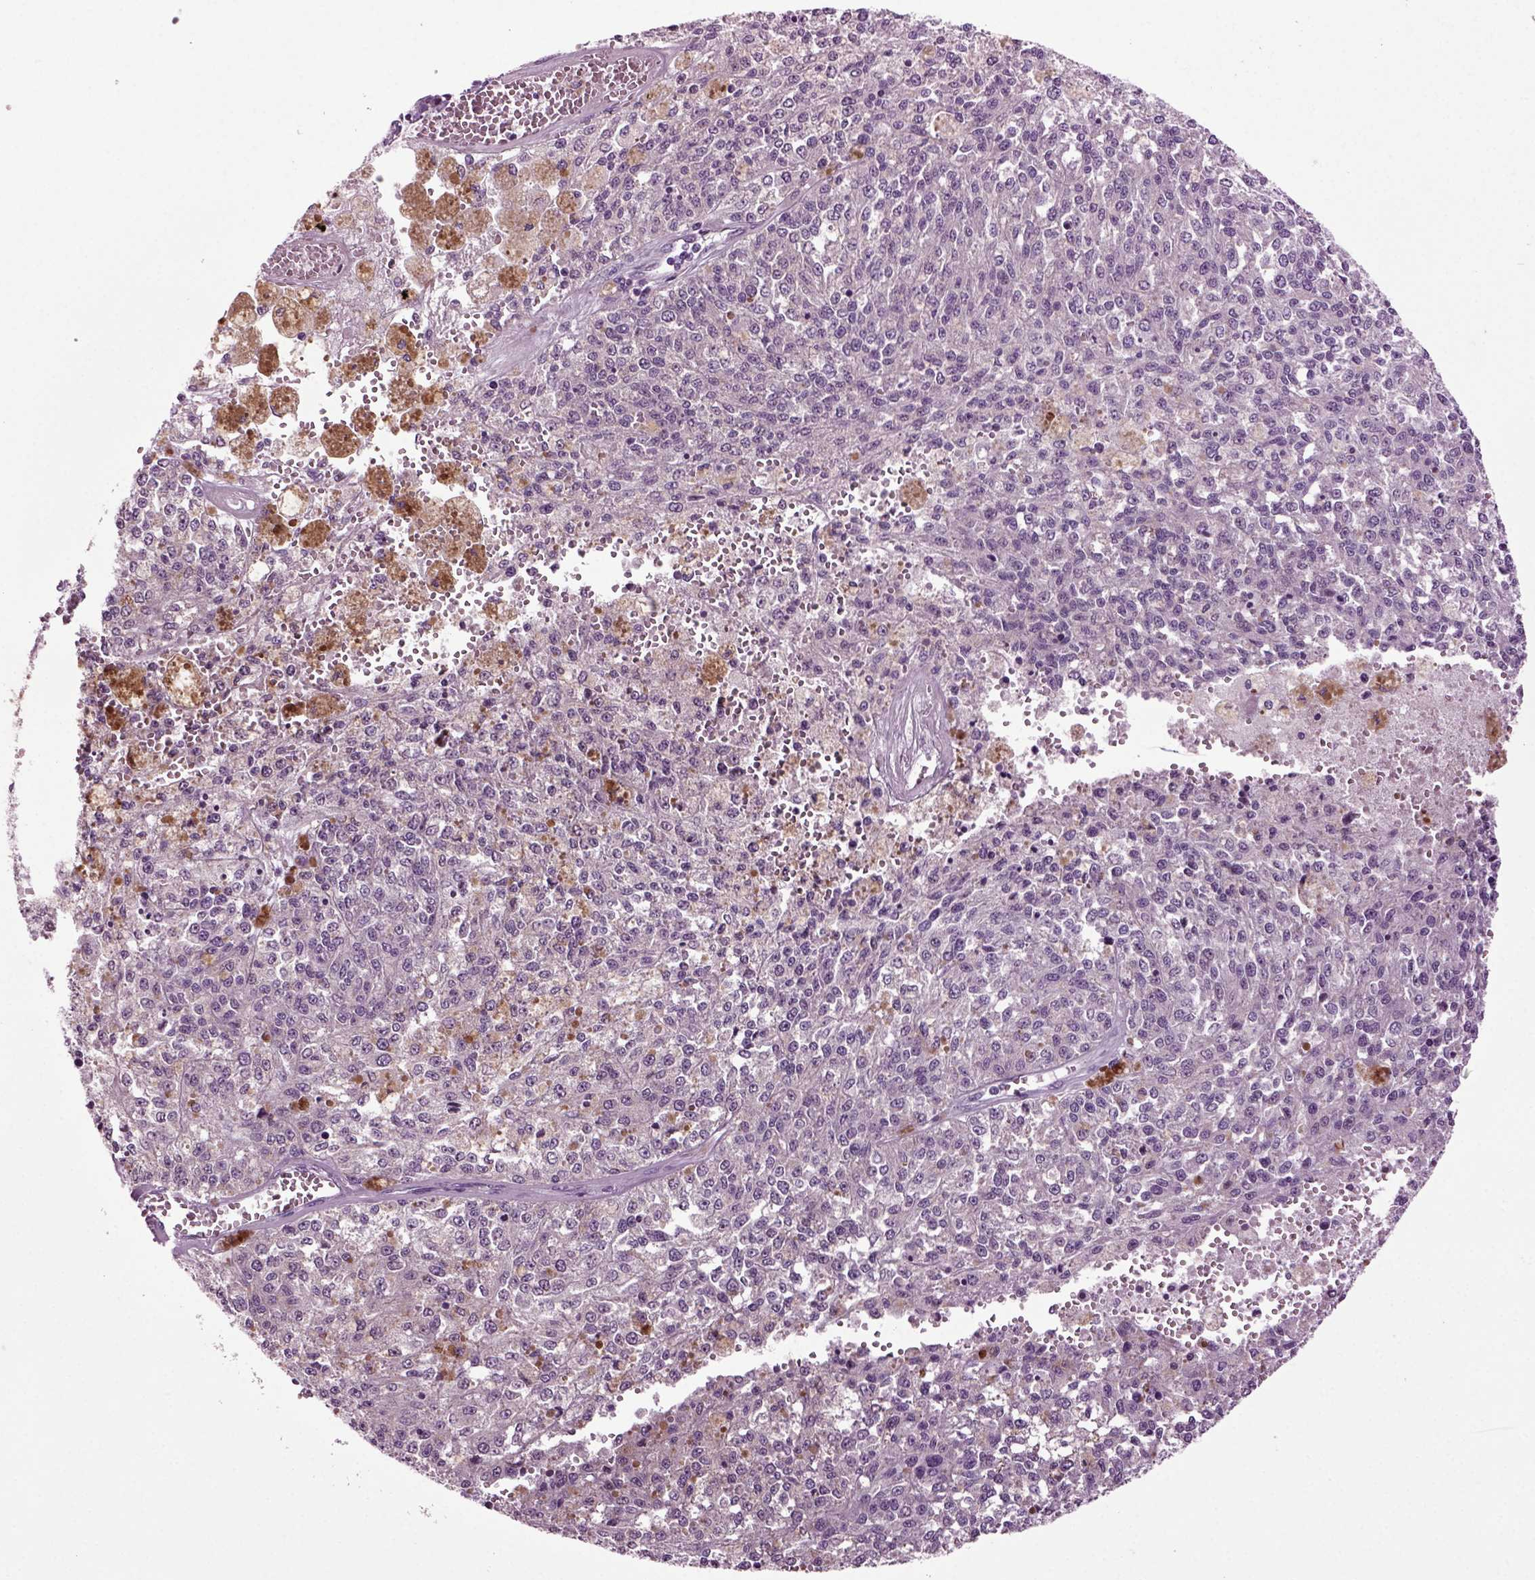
{"staining": {"intensity": "negative", "quantity": "none", "location": "none"}, "tissue": "melanoma", "cell_type": "Tumor cells", "image_type": "cancer", "snomed": [{"axis": "morphology", "description": "Malignant melanoma, Metastatic site"}, {"axis": "topography", "description": "Lymph node"}], "caption": "There is no significant staining in tumor cells of melanoma. (DAB immunohistochemistry (IHC), high magnification).", "gene": "PLCH2", "patient": {"sex": "female", "age": 64}}